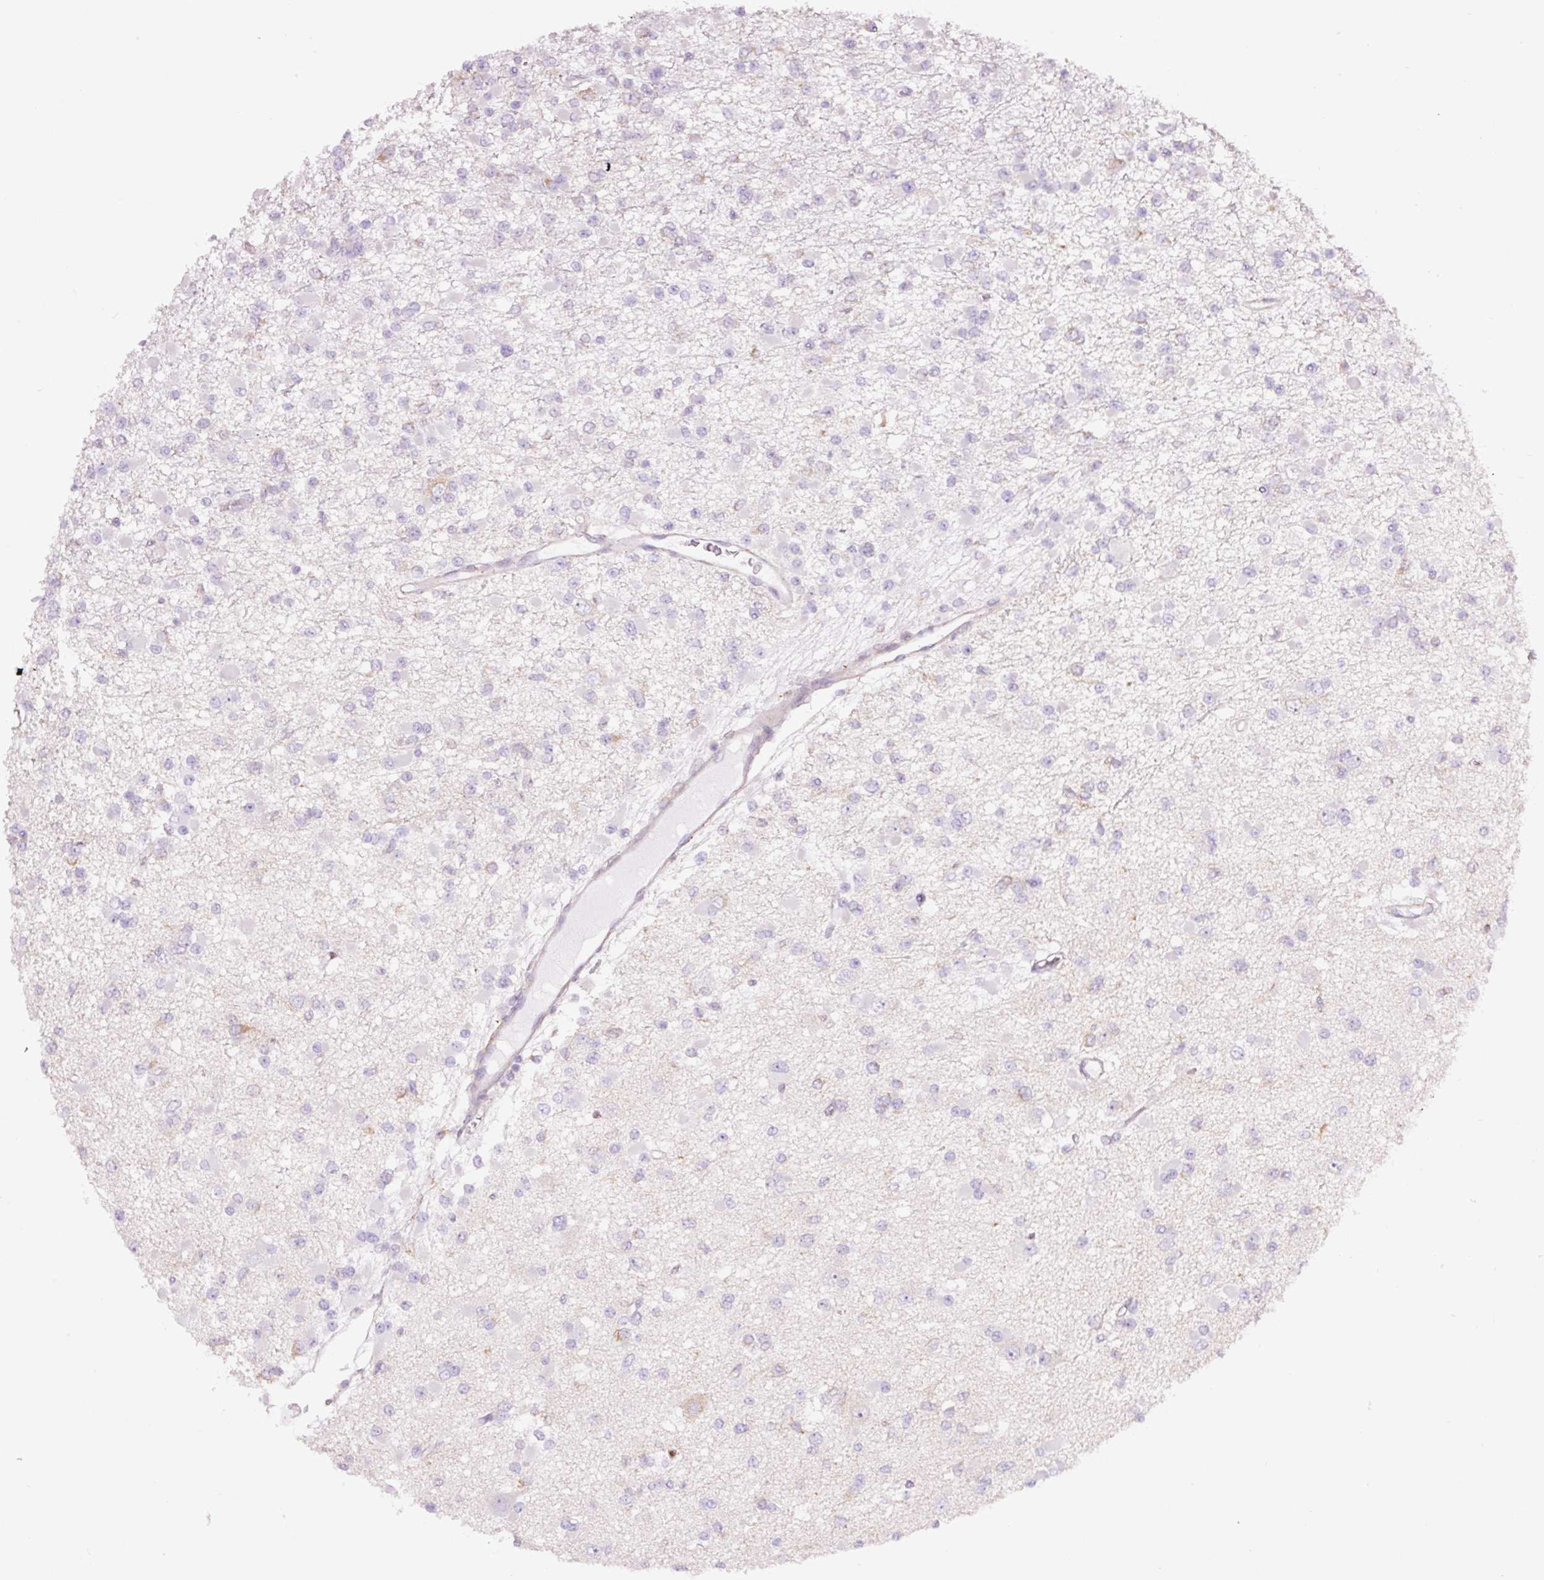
{"staining": {"intensity": "negative", "quantity": "none", "location": "none"}, "tissue": "glioma", "cell_type": "Tumor cells", "image_type": "cancer", "snomed": [{"axis": "morphology", "description": "Glioma, malignant, Low grade"}, {"axis": "topography", "description": "Brain"}], "caption": "The micrograph exhibits no staining of tumor cells in glioma.", "gene": "SH2D6", "patient": {"sex": "female", "age": 22}}